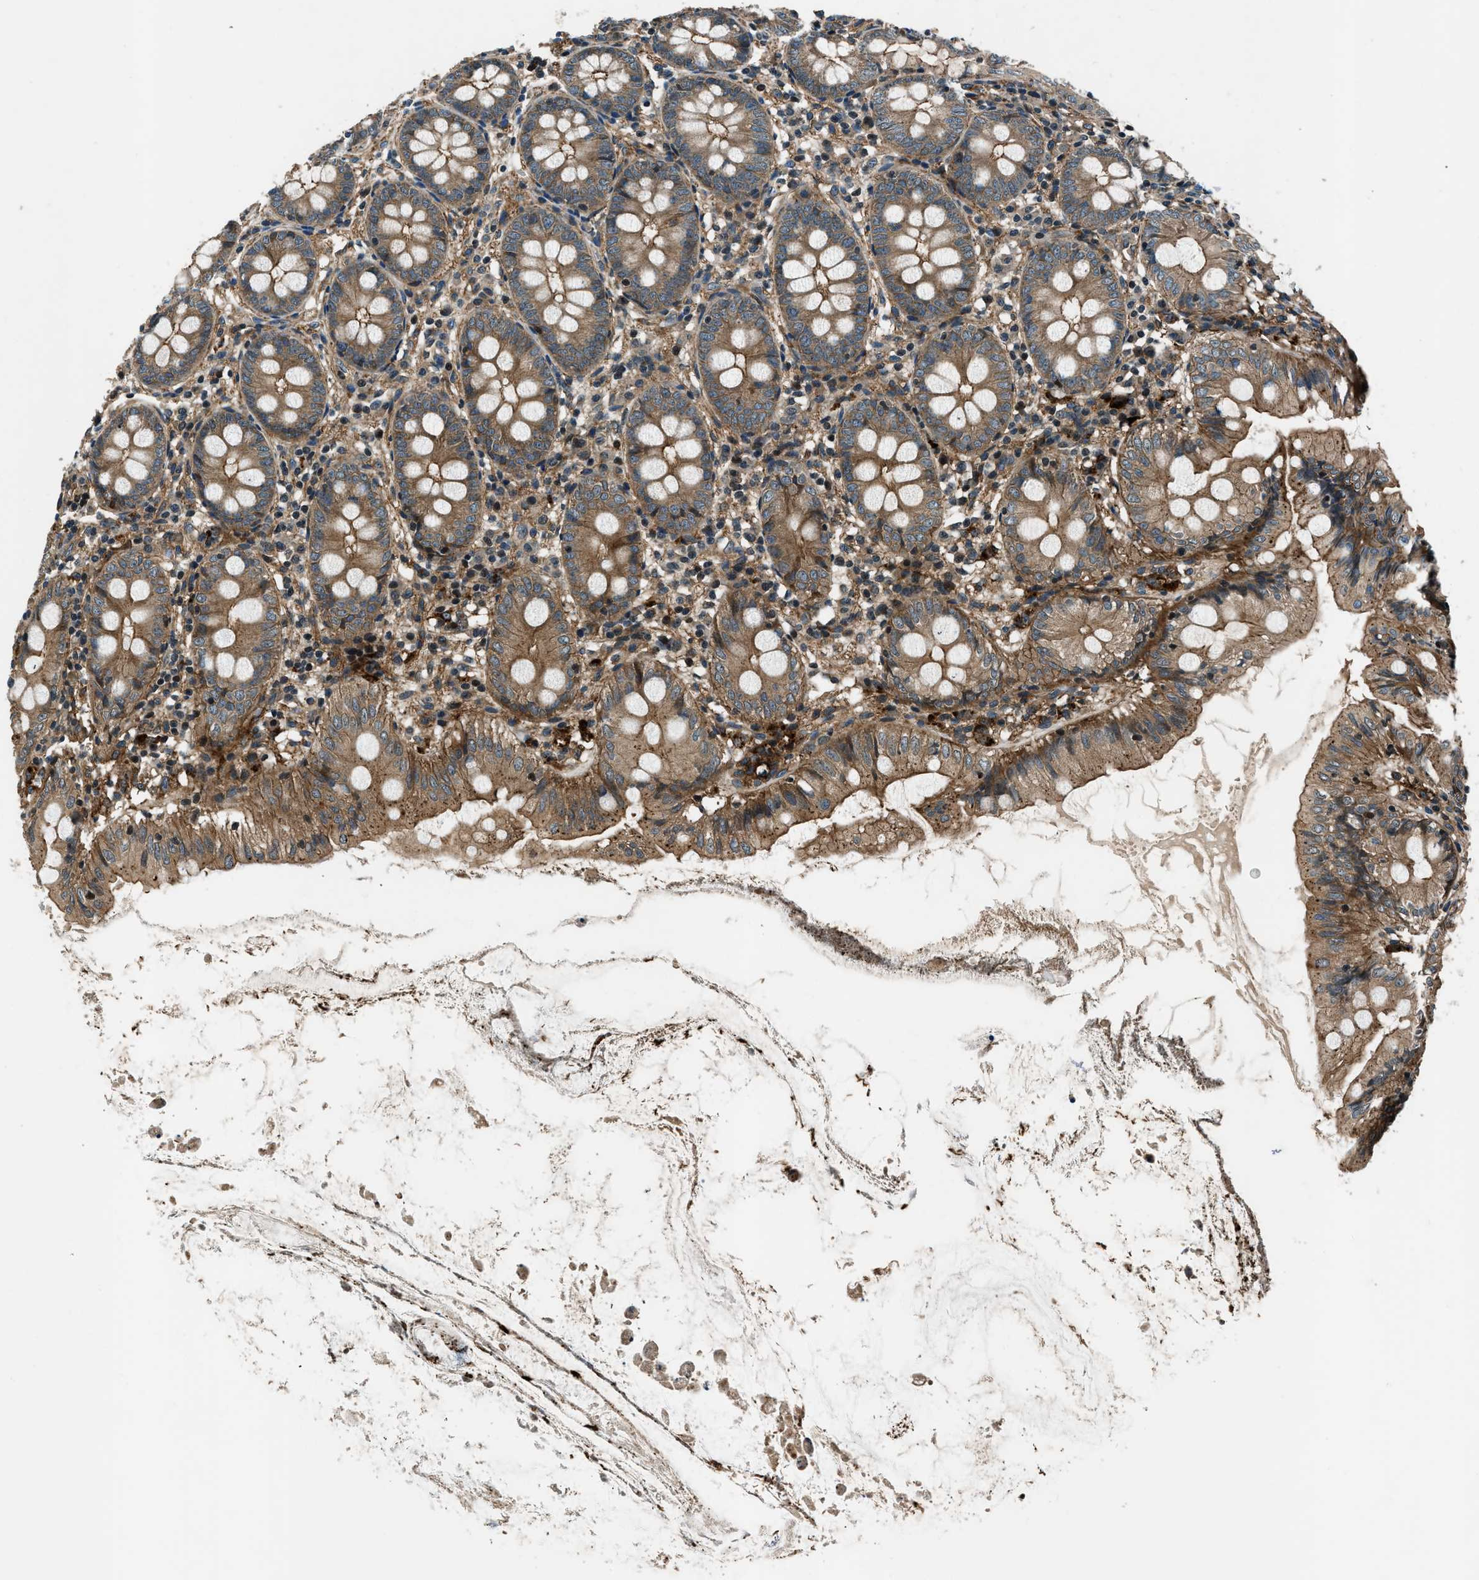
{"staining": {"intensity": "strong", "quantity": ">75%", "location": "cytoplasmic/membranous"}, "tissue": "appendix", "cell_type": "Glandular cells", "image_type": "normal", "snomed": [{"axis": "morphology", "description": "Normal tissue, NOS"}, {"axis": "topography", "description": "Appendix"}], "caption": "Glandular cells exhibit strong cytoplasmic/membranous expression in about >75% of cells in normal appendix.", "gene": "ARHGEF11", "patient": {"sex": "female", "age": 77}}